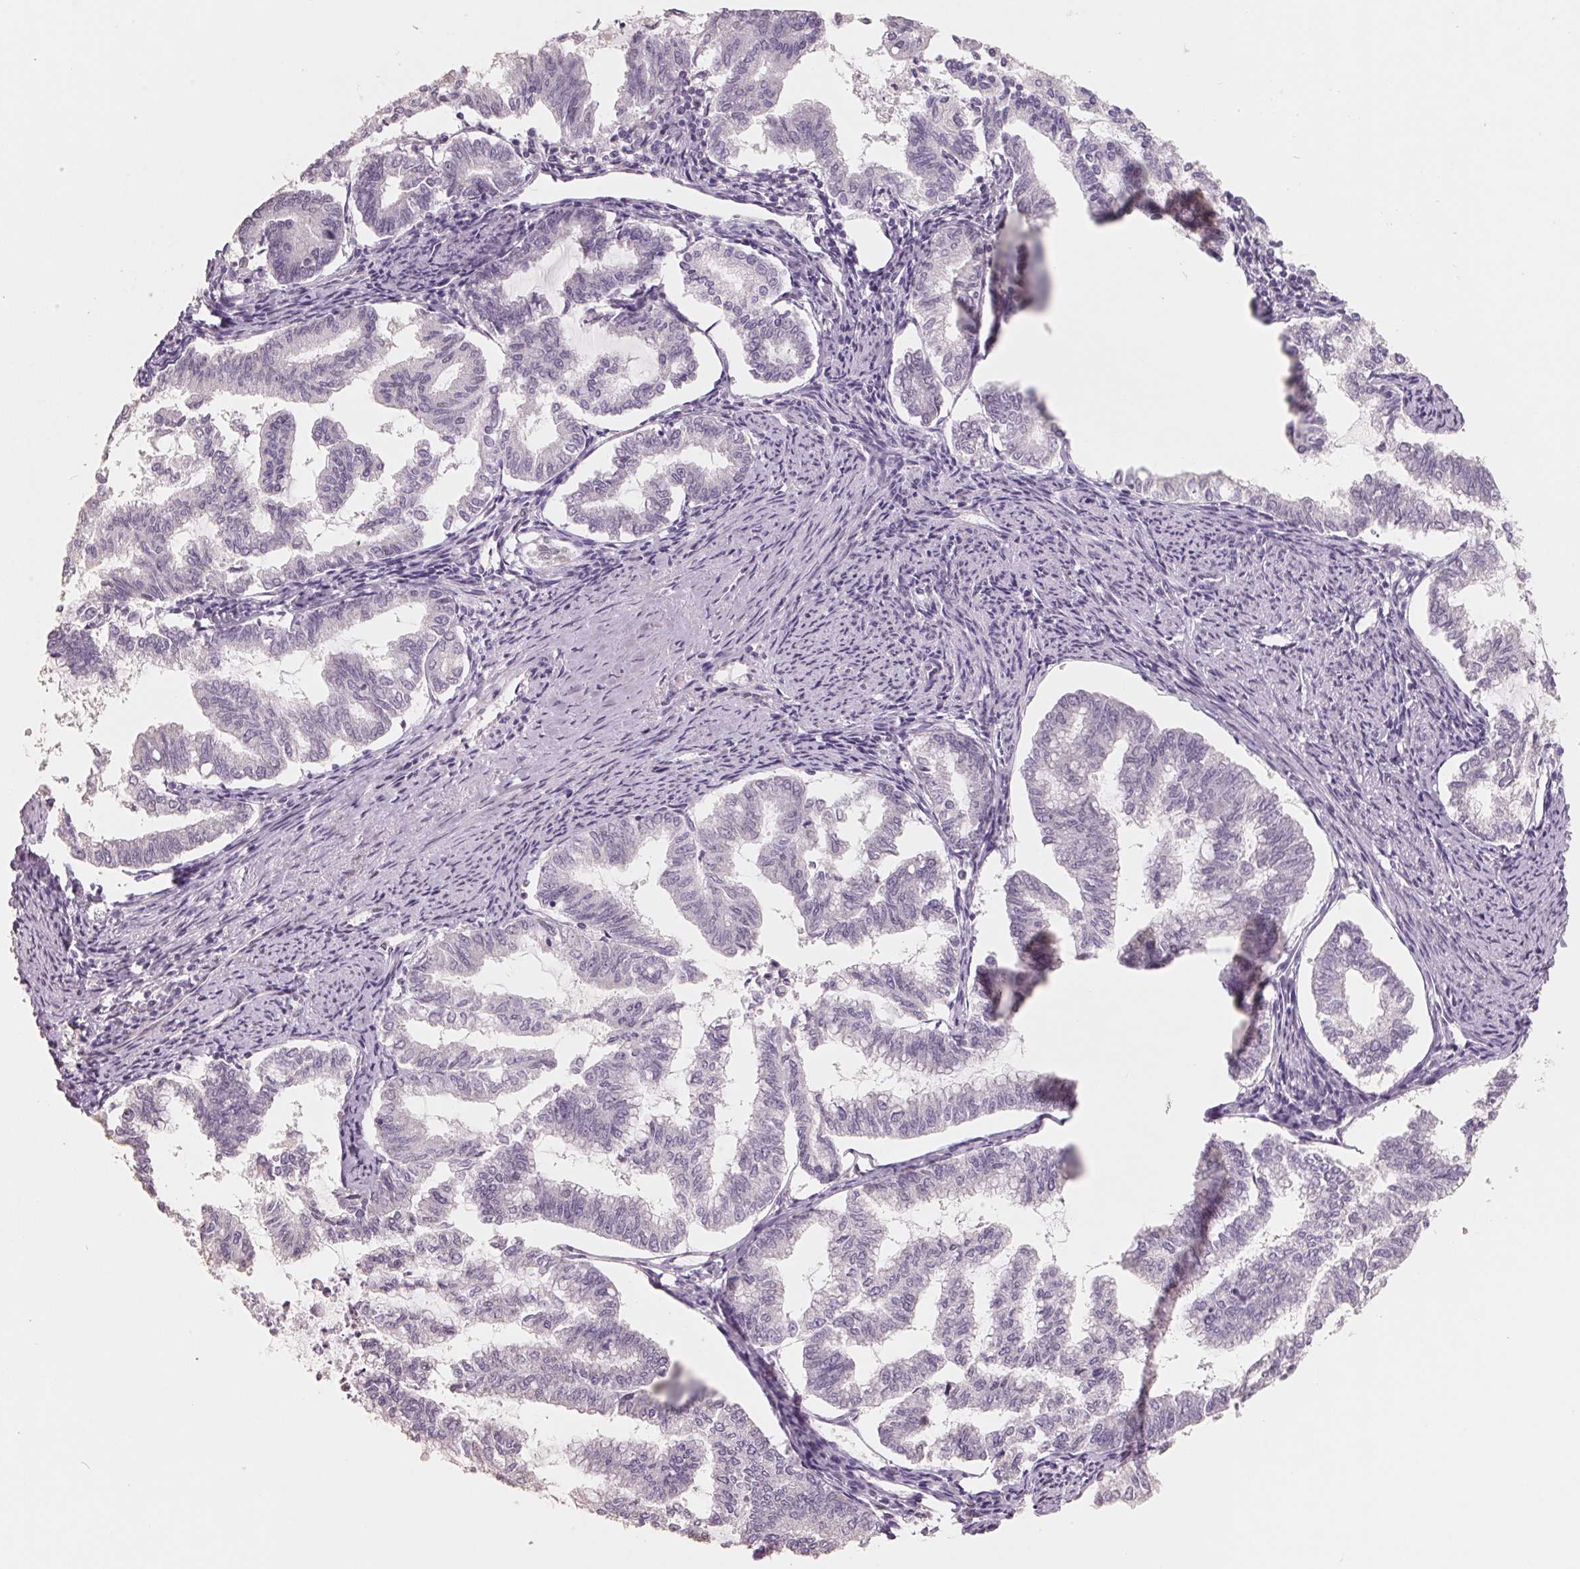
{"staining": {"intensity": "negative", "quantity": "none", "location": "none"}, "tissue": "endometrial cancer", "cell_type": "Tumor cells", "image_type": "cancer", "snomed": [{"axis": "morphology", "description": "Adenocarcinoma, NOS"}, {"axis": "topography", "description": "Endometrium"}], "caption": "An immunohistochemistry micrograph of endometrial adenocarcinoma is shown. There is no staining in tumor cells of endometrial adenocarcinoma. Brightfield microscopy of IHC stained with DAB (brown) and hematoxylin (blue), captured at high magnification.", "gene": "FTCD", "patient": {"sex": "female", "age": 79}}